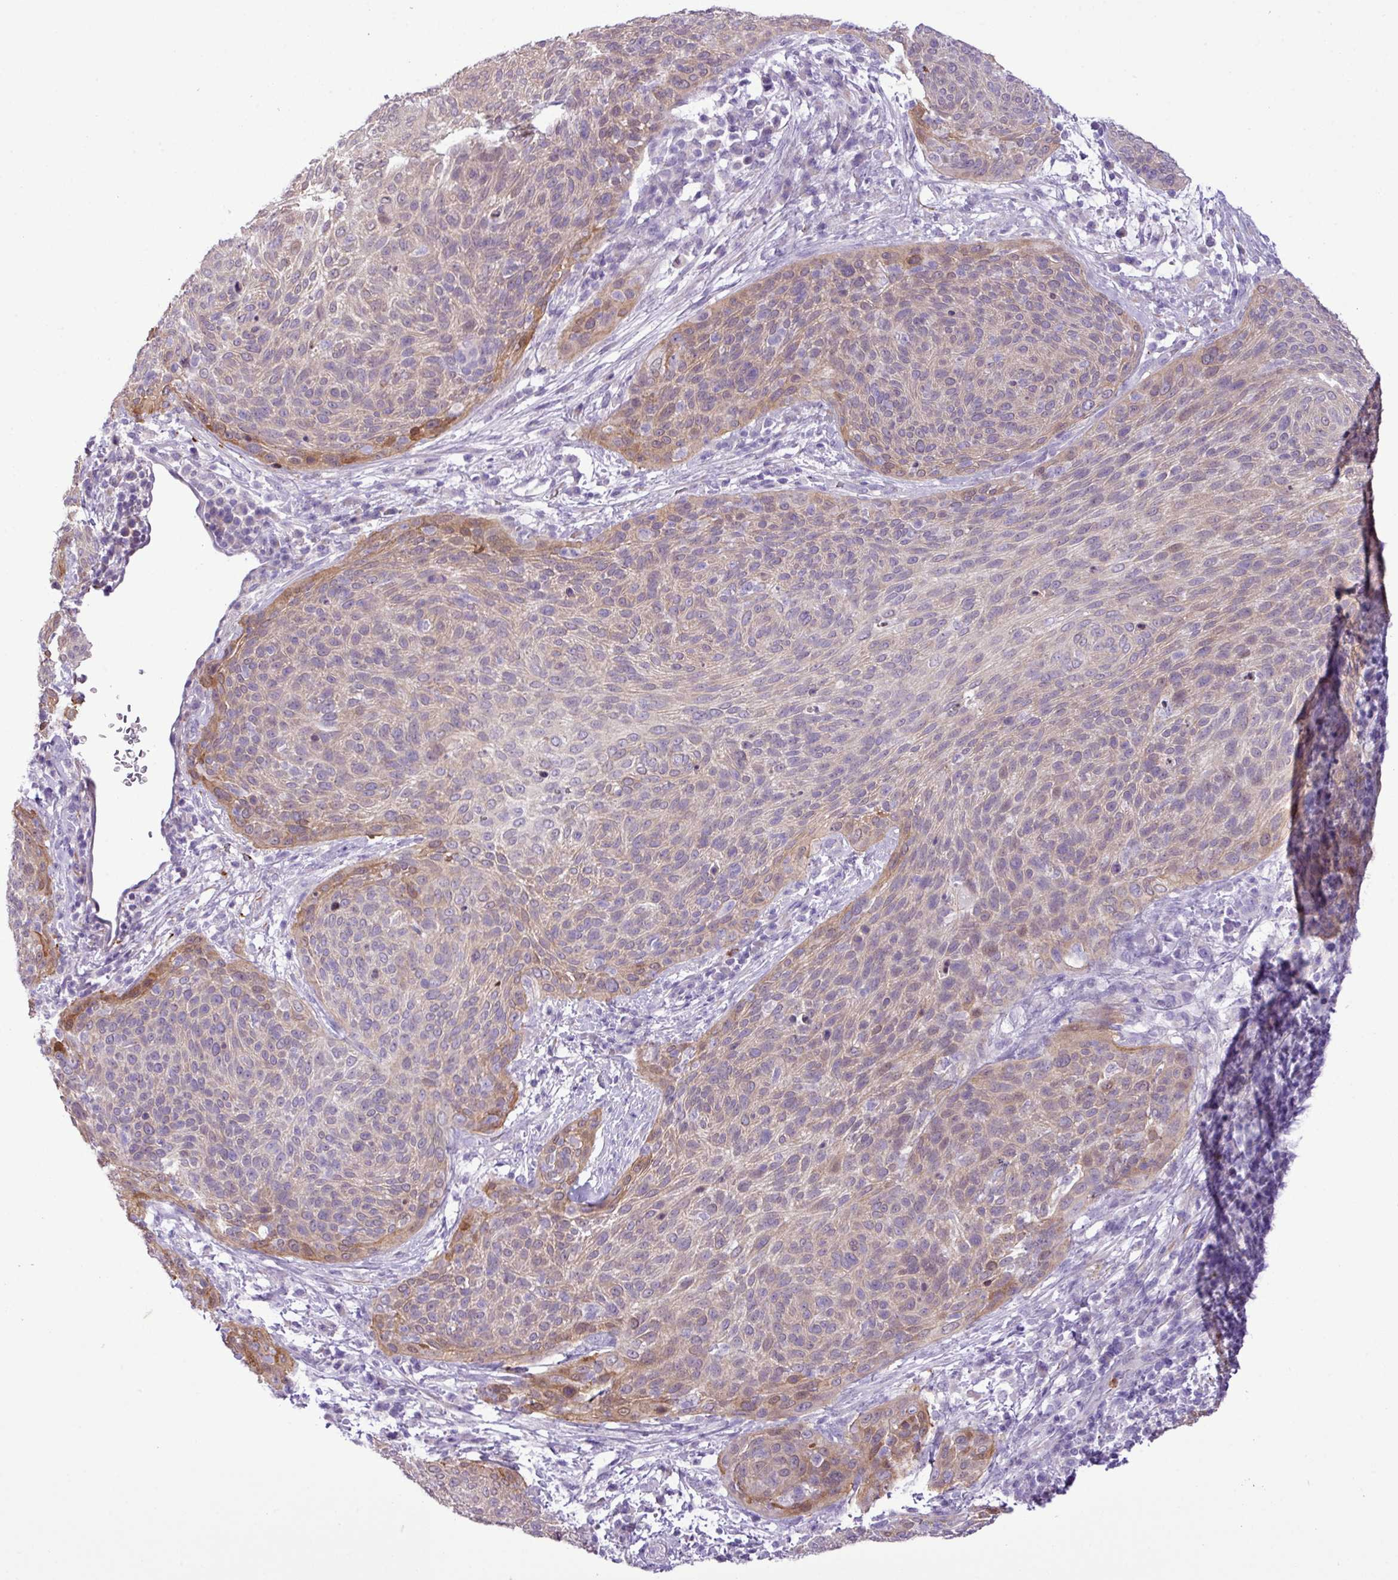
{"staining": {"intensity": "moderate", "quantity": "<25%", "location": "cytoplasmic/membranous"}, "tissue": "cervical cancer", "cell_type": "Tumor cells", "image_type": "cancer", "snomed": [{"axis": "morphology", "description": "Squamous cell carcinoma, NOS"}, {"axis": "topography", "description": "Cervix"}], "caption": "This is an image of immunohistochemistry (IHC) staining of squamous cell carcinoma (cervical), which shows moderate expression in the cytoplasmic/membranous of tumor cells.", "gene": "ZSCAN5A", "patient": {"sex": "female", "age": 31}}